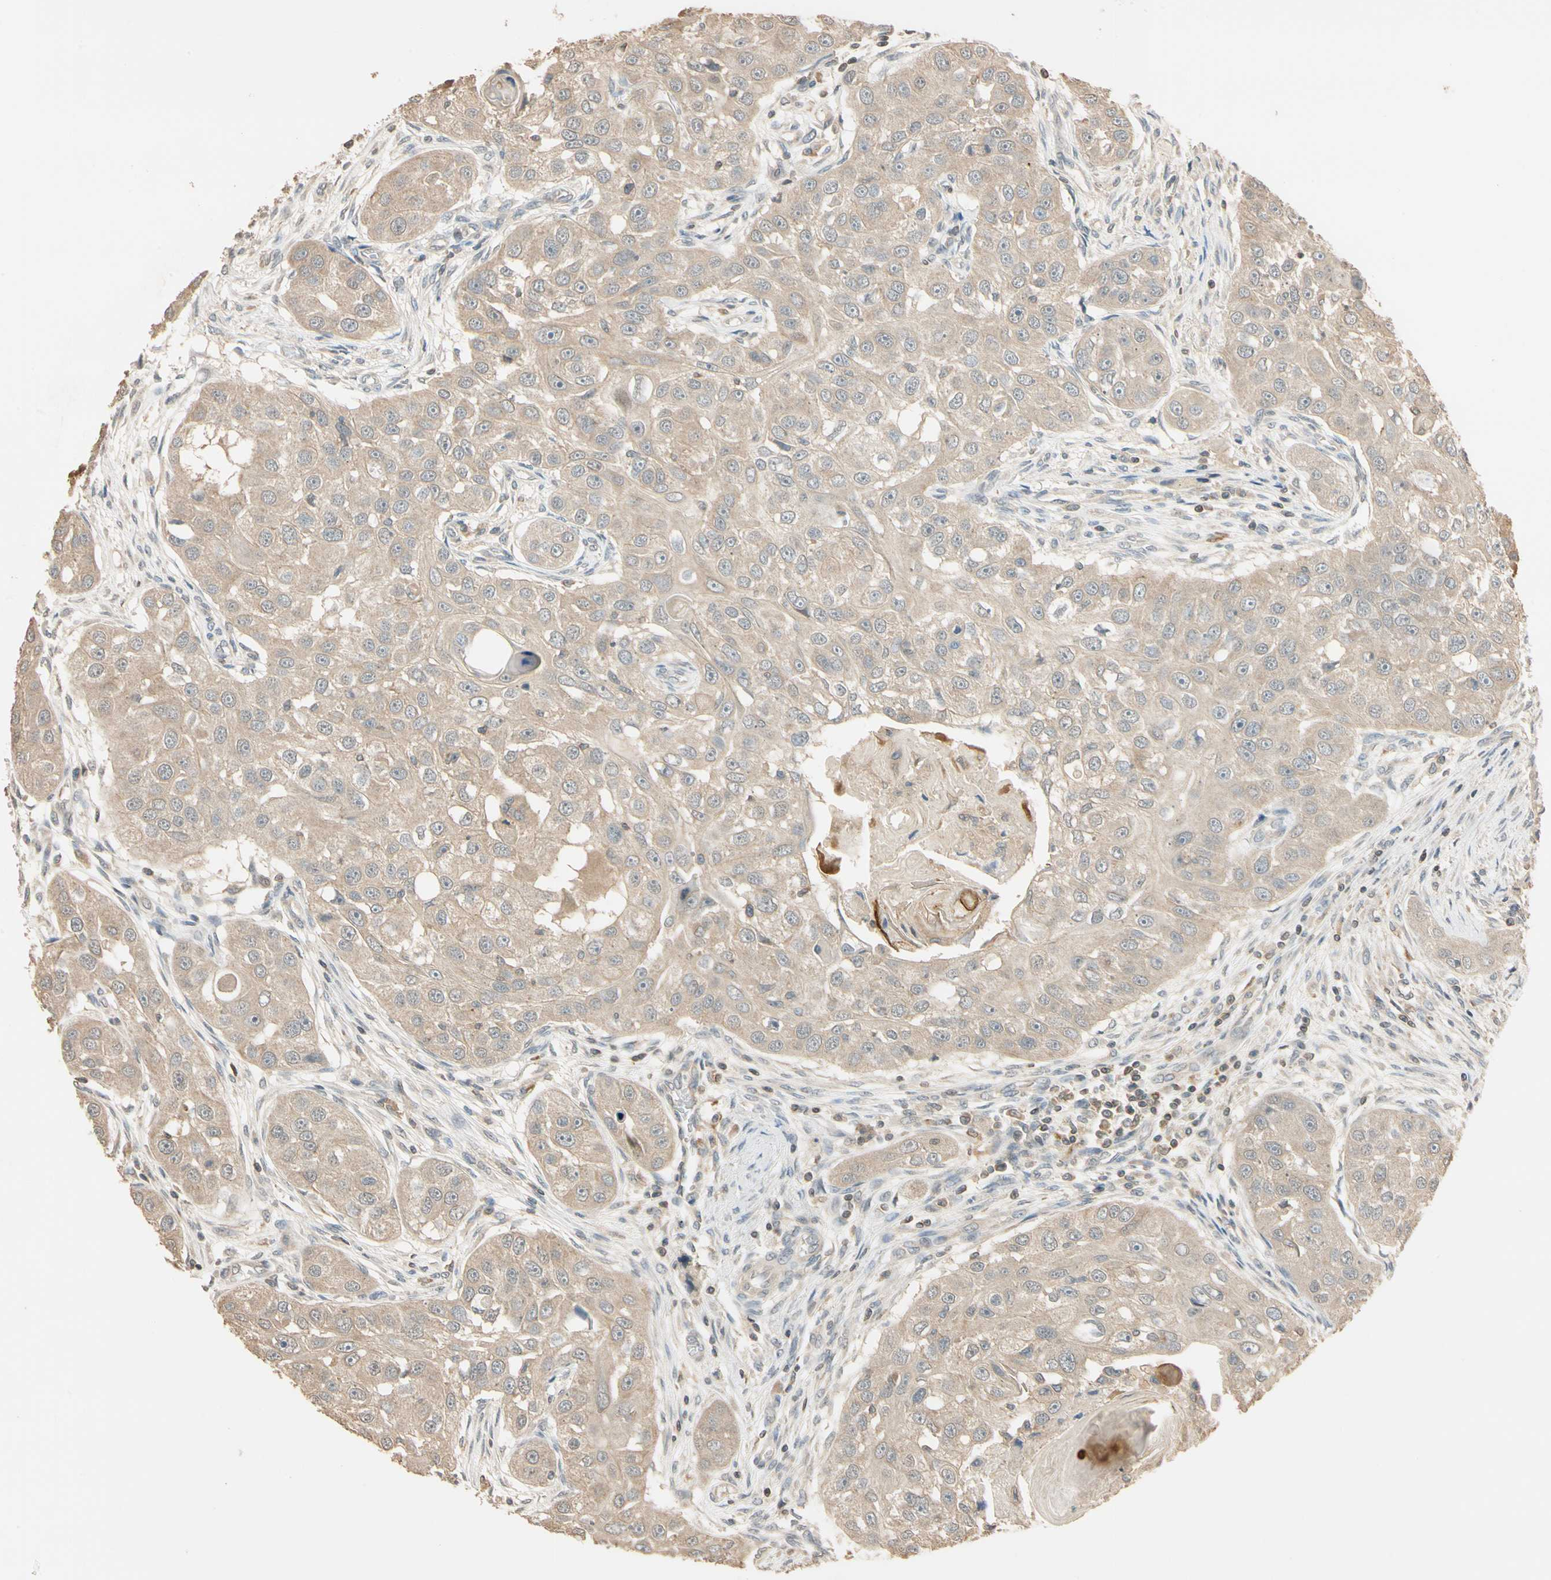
{"staining": {"intensity": "weak", "quantity": ">75%", "location": "cytoplasmic/membranous"}, "tissue": "head and neck cancer", "cell_type": "Tumor cells", "image_type": "cancer", "snomed": [{"axis": "morphology", "description": "Normal tissue, NOS"}, {"axis": "morphology", "description": "Squamous cell carcinoma, NOS"}, {"axis": "topography", "description": "Skeletal muscle"}, {"axis": "topography", "description": "Head-Neck"}], "caption": "IHC image of neoplastic tissue: head and neck squamous cell carcinoma stained using immunohistochemistry shows low levels of weak protein expression localized specifically in the cytoplasmic/membranous of tumor cells, appearing as a cytoplasmic/membranous brown color.", "gene": "MAP3K7", "patient": {"sex": "male", "age": 51}}